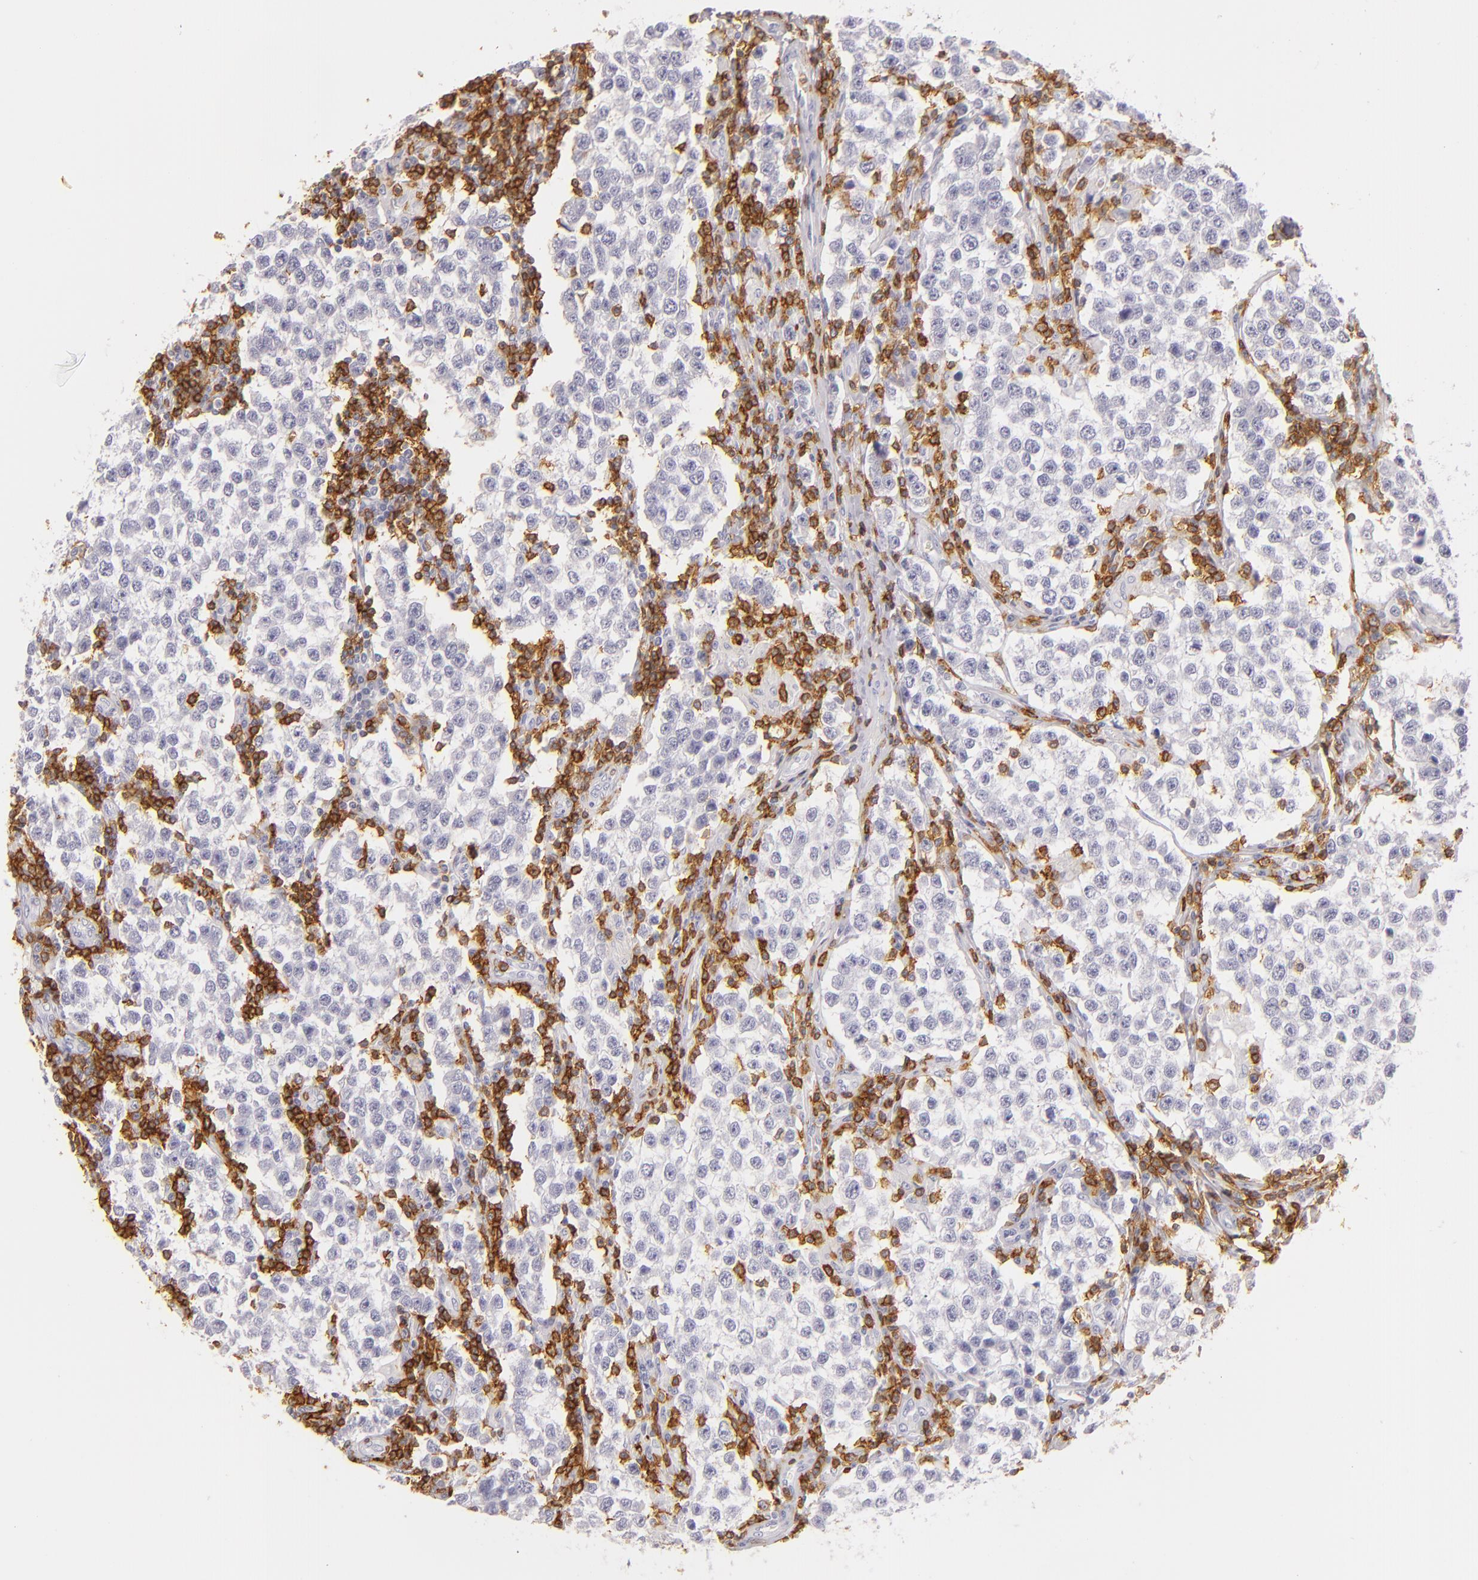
{"staining": {"intensity": "negative", "quantity": "none", "location": "none"}, "tissue": "testis cancer", "cell_type": "Tumor cells", "image_type": "cancer", "snomed": [{"axis": "morphology", "description": "Seminoma, NOS"}, {"axis": "topography", "description": "Testis"}], "caption": "IHC histopathology image of neoplastic tissue: testis cancer (seminoma) stained with DAB shows no significant protein expression in tumor cells. The staining is performed using DAB brown chromogen with nuclei counter-stained in using hematoxylin.", "gene": "LAT", "patient": {"sex": "male", "age": 36}}